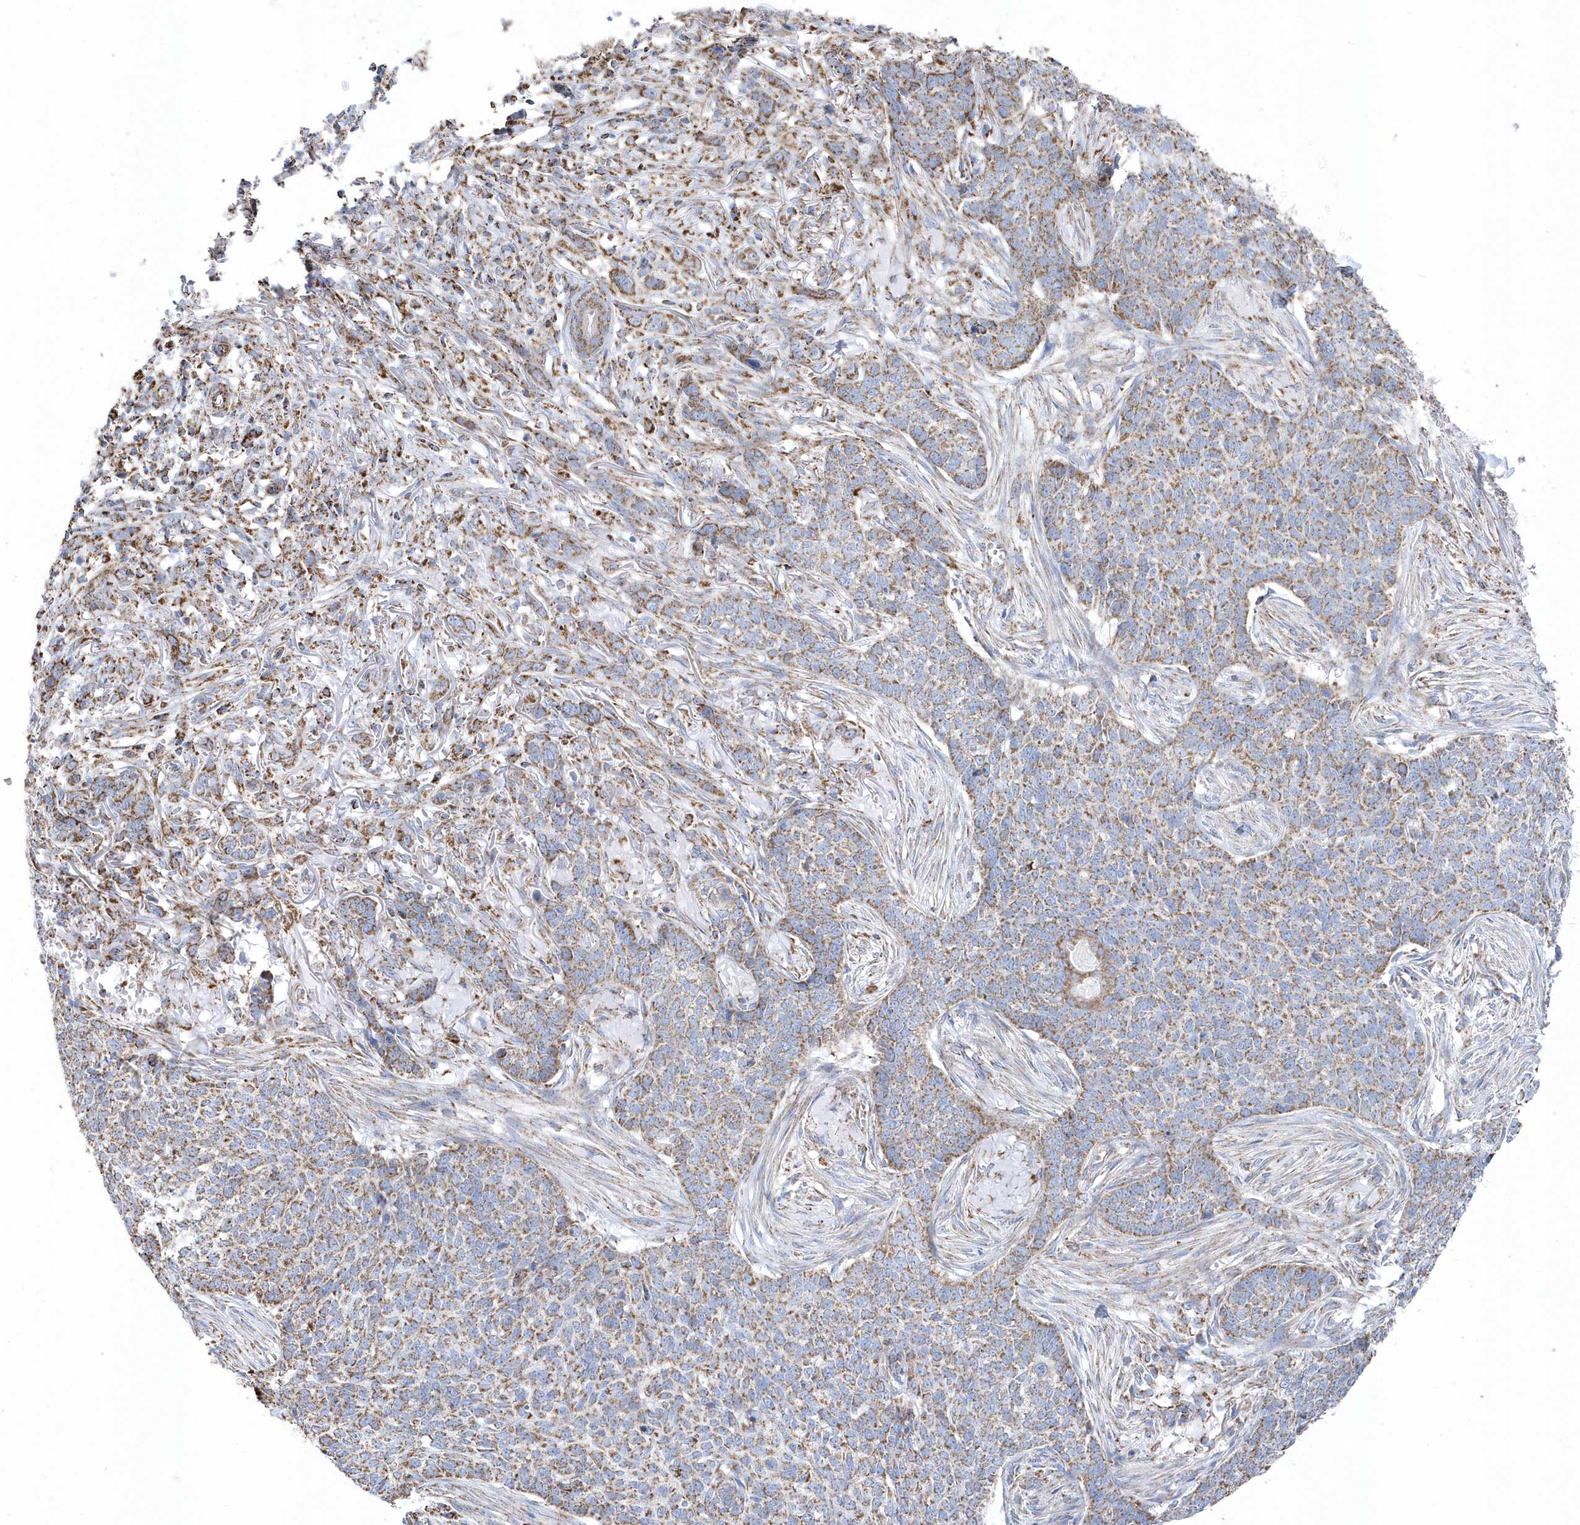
{"staining": {"intensity": "moderate", "quantity": ">75%", "location": "cytoplasmic/membranous"}, "tissue": "skin cancer", "cell_type": "Tumor cells", "image_type": "cancer", "snomed": [{"axis": "morphology", "description": "Basal cell carcinoma"}, {"axis": "topography", "description": "Skin"}], "caption": "About >75% of tumor cells in human skin cancer (basal cell carcinoma) reveal moderate cytoplasmic/membranous protein staining as visualized by brown immunohistochemical staining.", "gene": "GTPBP8", "patient": {"sex": "male", "age": 85}}